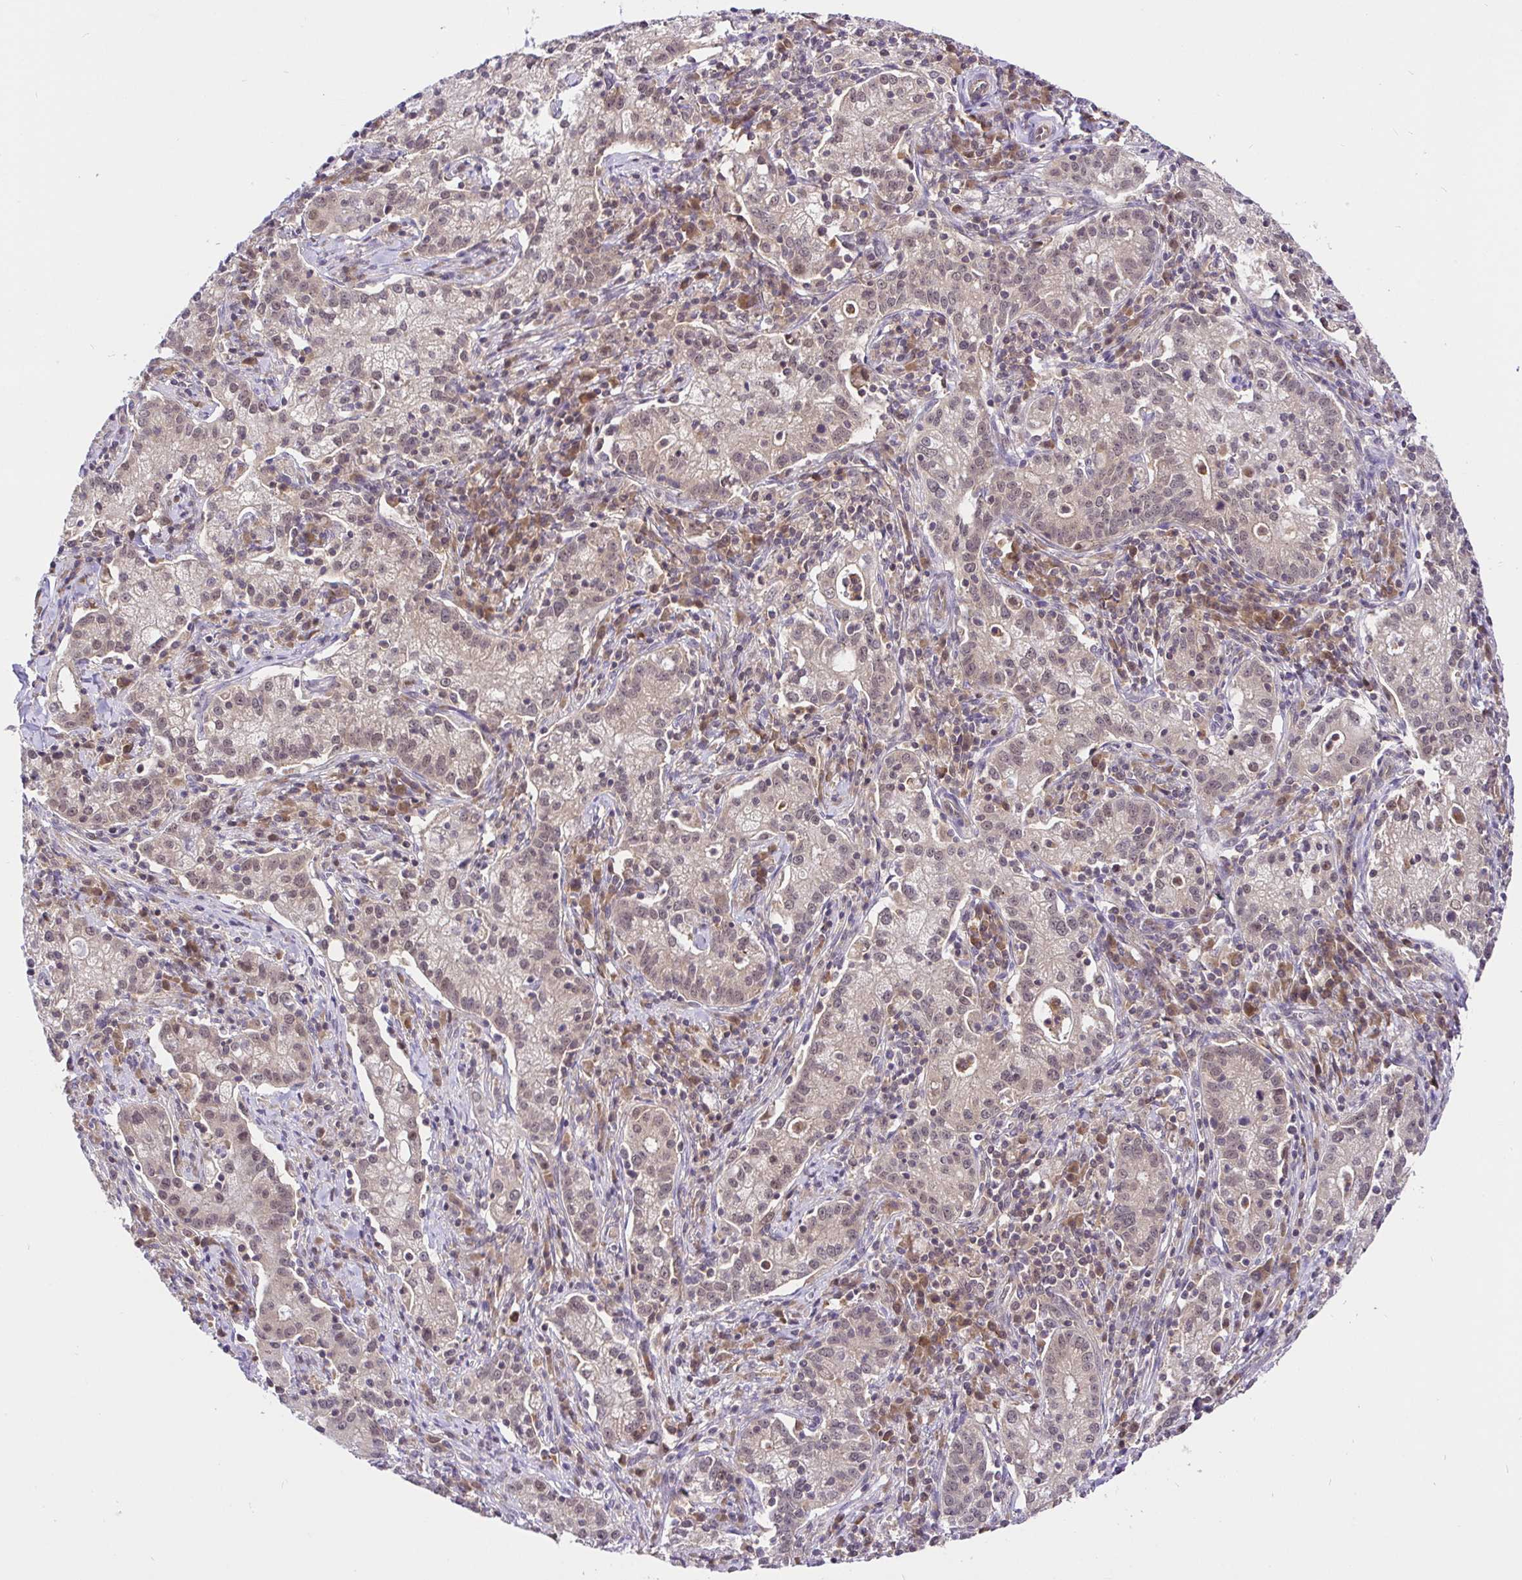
{"staining": {"intensity": "moderate", "quantity": "25%-75%", "location": "cytoplasmic/membranous,nuclear"}, "tissue": "cervical cancer", "cell_type": "Tumor cells", "image_type": "cancer", "snomed": [{"axis": "morphology", "description": "Normal tissue, NOS"}, {"axis": "morphology", "description": "Adenocarcinoma, NOS"}, {"axis": "topography", "description": "Cervix"}], "caption": "The micrograph shows immunohistochemical staining of cervical cancer. There is moderate cytoplasmic/membranous and nuclear expression is present in about 25%-75% of tumor cells. (Brightfield microscopy of DAB IHC at high magnification).", "gene": "UBE2M", "patient": {"sex": "female", "age": 44}}